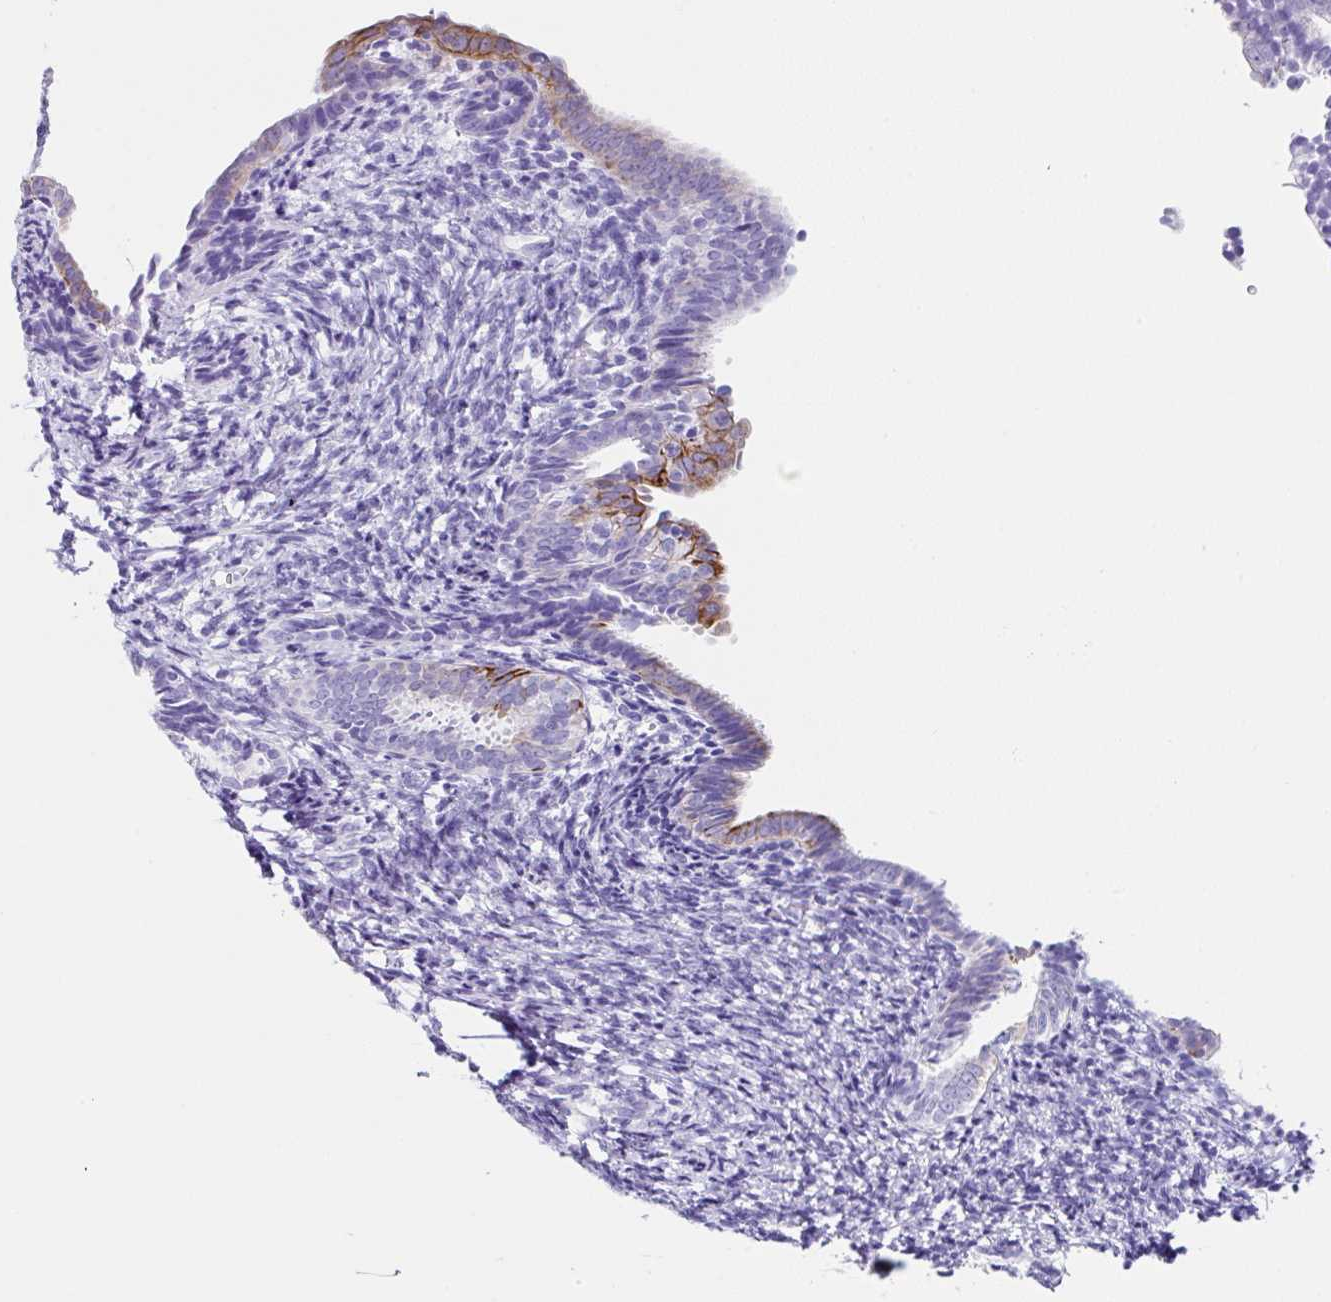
{"staining": {"intensity": "moderate", "quantity": "<25%", "location": "cytoplasmic/membranous"}, "tissue": "endometrial cancer", "cell_type": "Tumor cells", "image_type": "cancer", "snomed": [{"axis": "morphology", "description": "Adenocarcinoma, NOS"}, {"axis": "topography", "description": "Endometrium"}], "caption": "IHC (DAB (3,3'-diaminobenzidine)) staining of human endometrial cancer exhibits moderate cytoplasmic/membranous protein expression in about <25% of tumor cells. The protein of interest is shown in brown color, while the nuclei are stained blue.", "gene": "CLDND2", "patient": {"sex": "female", "age": 56}}